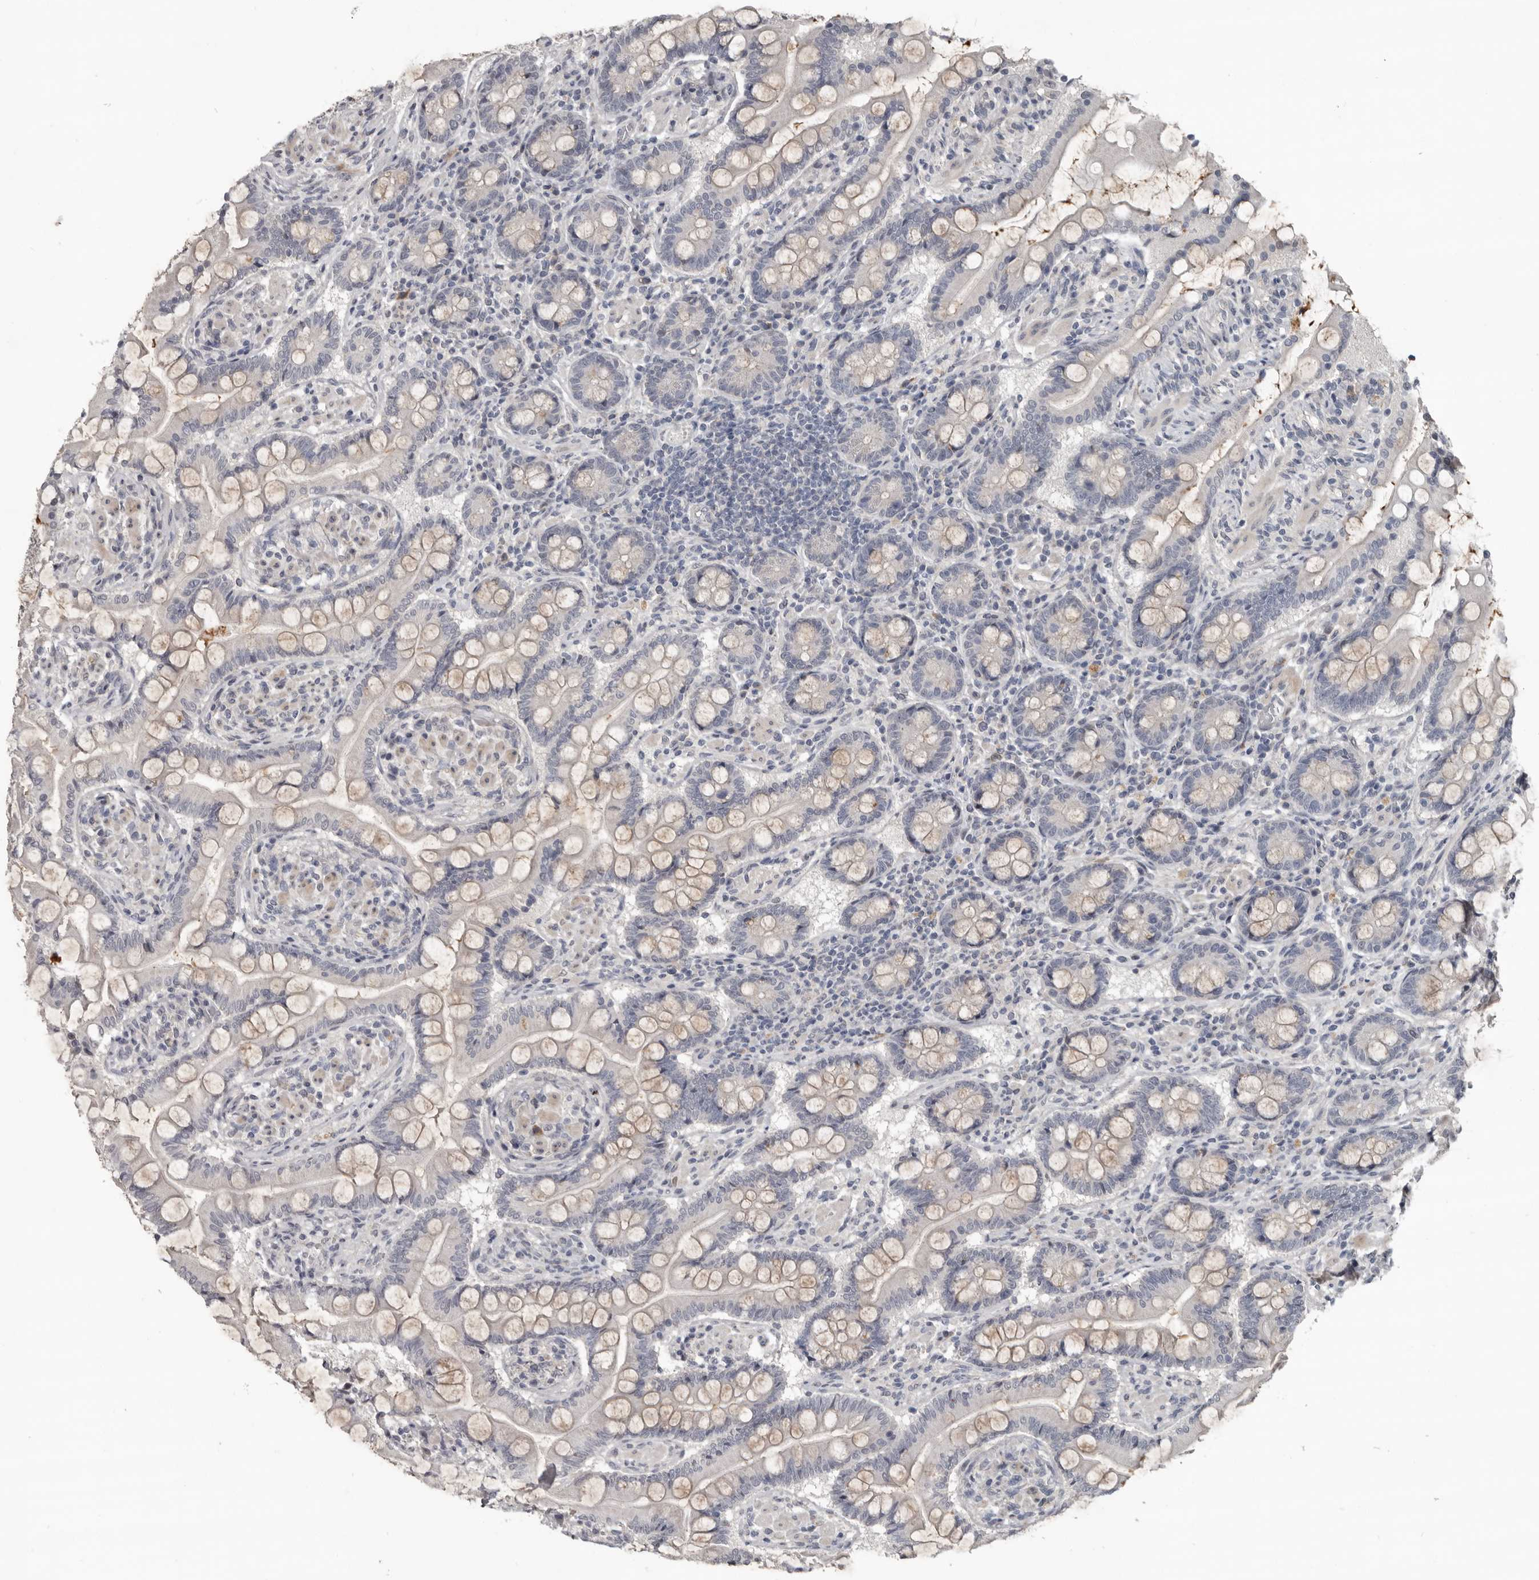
{"staining": {"intensity": "moderate", "quantity": "<25%", "location": "cytoplasmic/membranous"}, "tissue": "small intestine", "cell_type": "Glandular cells", "image_type": "normal", "snomed": [{"axis": "morphology", "description": "Normal tissue, NOS"}, {"axis": "topography", "description": "Small intestine"}], "caption": "This is an image of IHC staining of normal small intestine, which shows moderate expression in the cytoplasmic/membranous of glandular cells.", "gene": "C1orf216", "patient": {"sex": "male", "age": 41}}